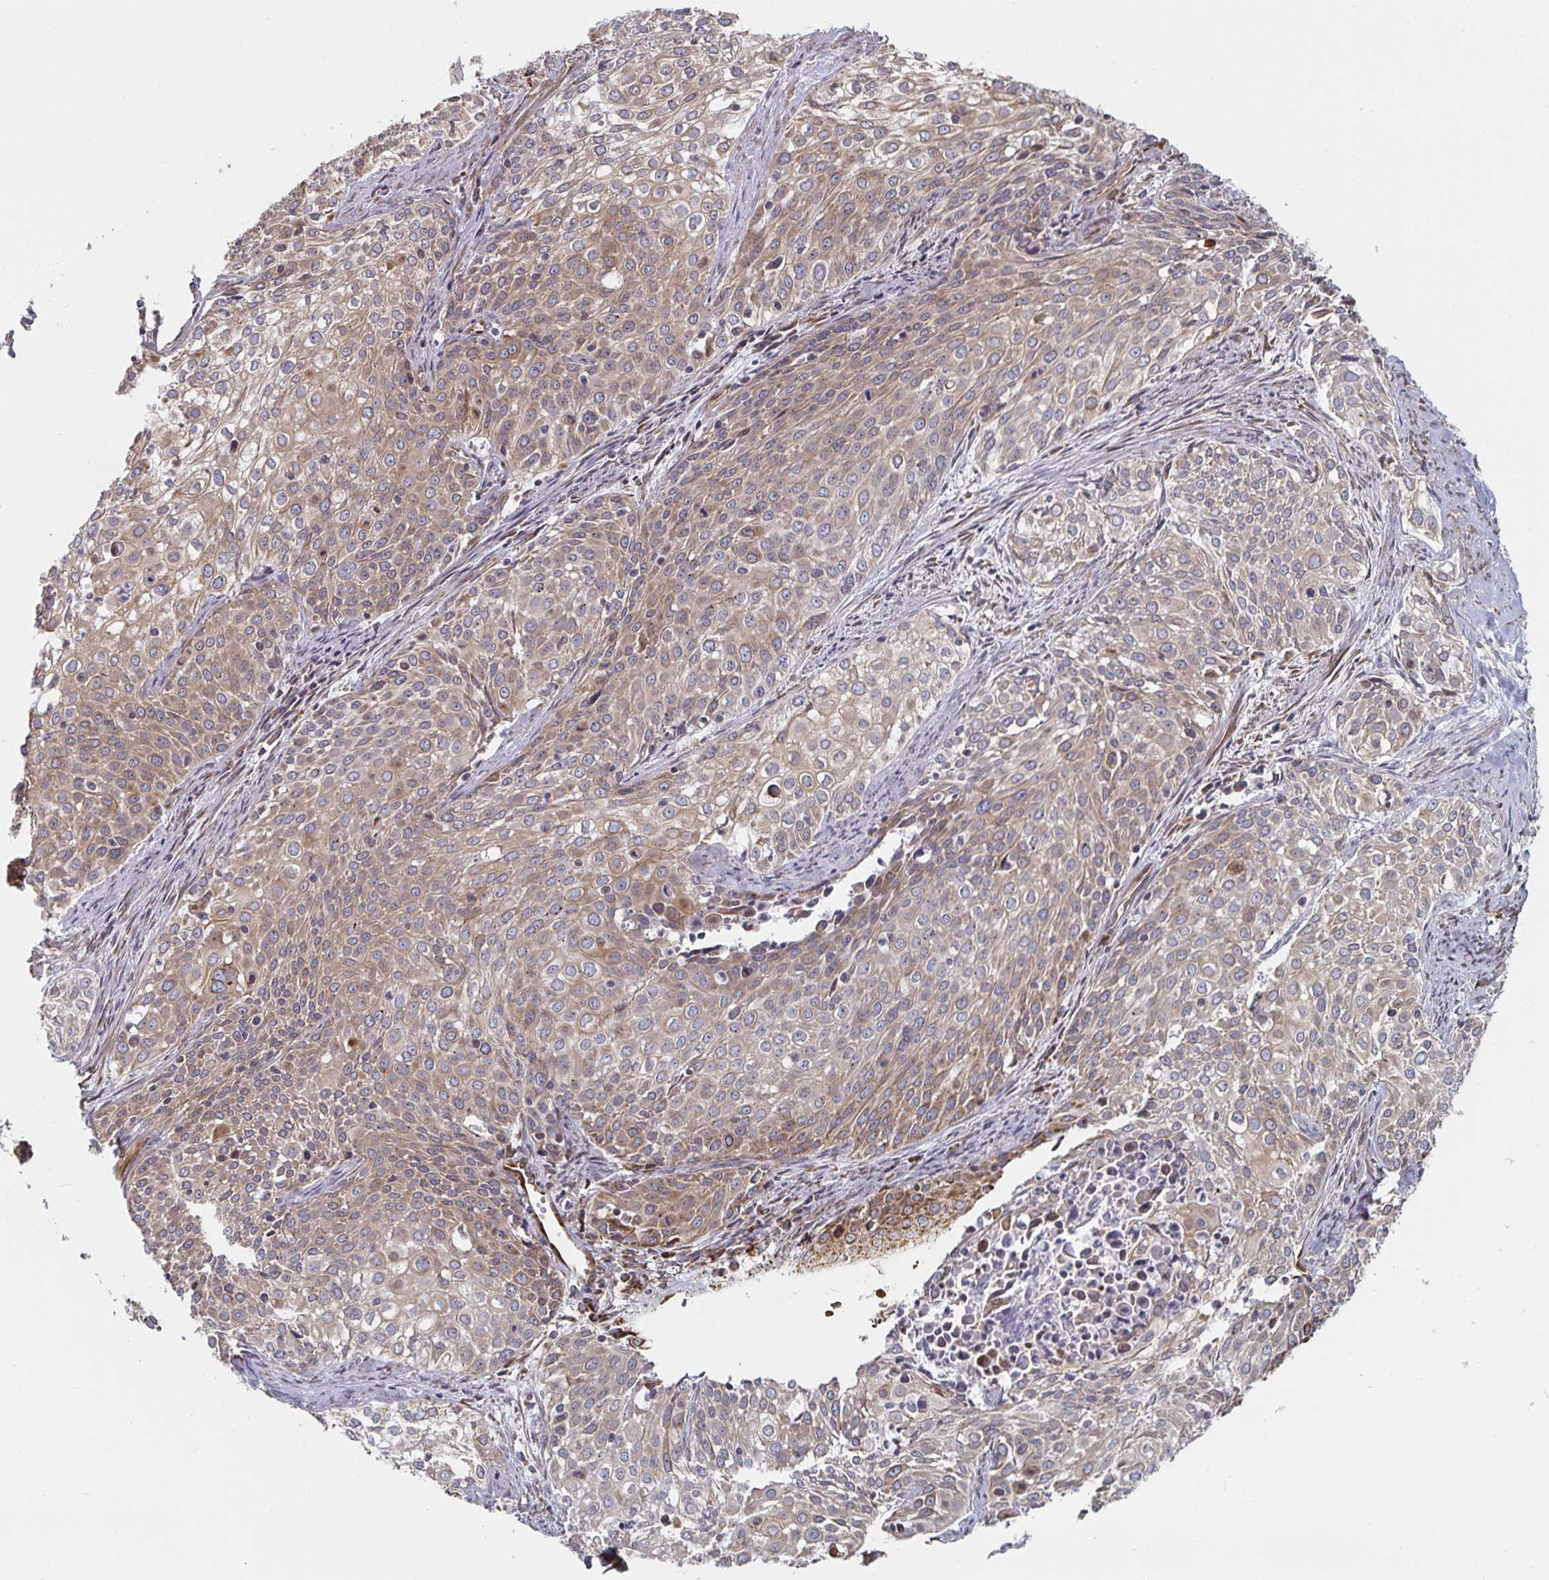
{"staining": {"intensity": "weak", "quantity": ">75%", "location": "cytoplasmic/membranous"}, "tissue": "cervical cancer", "cell_type": "Tumor cells", "image_type": "cancer", "snomed": [{"axis": "morphology", "description": "Squamous cell carcinoma, NOS"}, {"axis": "topography", "description": "Cervix"}], "caption": "About >75% of tumor cells in cervical cancer demonstrate weak cytoplasmic/membranous protein positivity as visualized by brown immunohistochemical staining.", "gene": "BCAP29", "patient": {"sex": "female", "age": 39}}